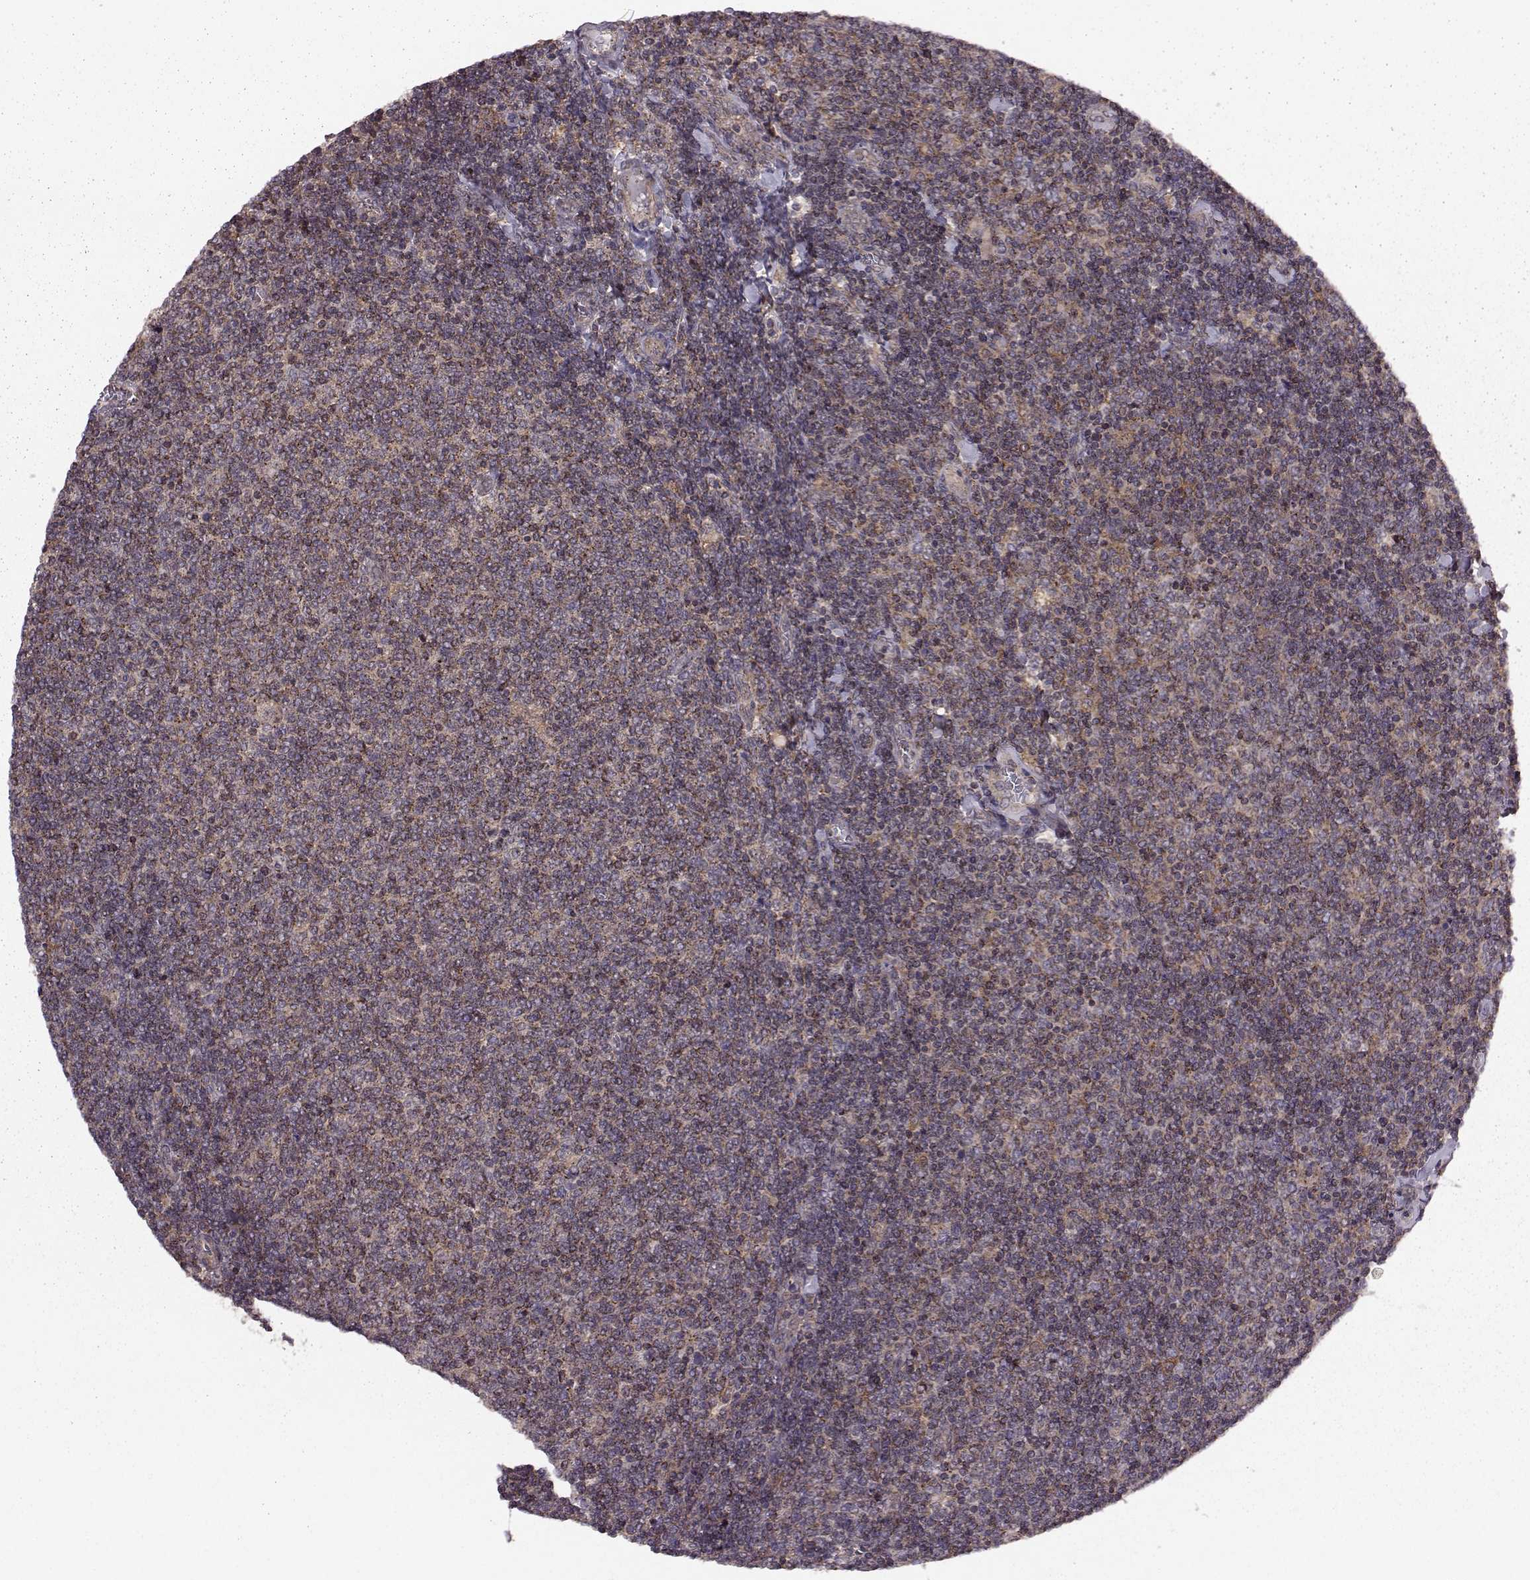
{"staining": {"intensity": "weak", "quantity": ">75%", "location": "cytoplasmic/membranous"}, "tissue": "lymphoma", "cell_type": "Tumor cells", "image_type": "cancer", "snomed": [{"axis": "morphology", "description": "Malignant lymphoma, non-Hodgkin's type, Low grade"}, {"axis": "topography", "description": "Lymph node"}], "caption": "Immunohistochemistry photomicrograph of human malignant lymphoma, non-Hodgkin's type (low-grade) stained for a protein (brown), which shows low levels of weak cytoplasmic/membranous positivity in about >75% of tumor cells.", "gene": "FNIP2", "patient": {"sex": "male", "age": 52}}